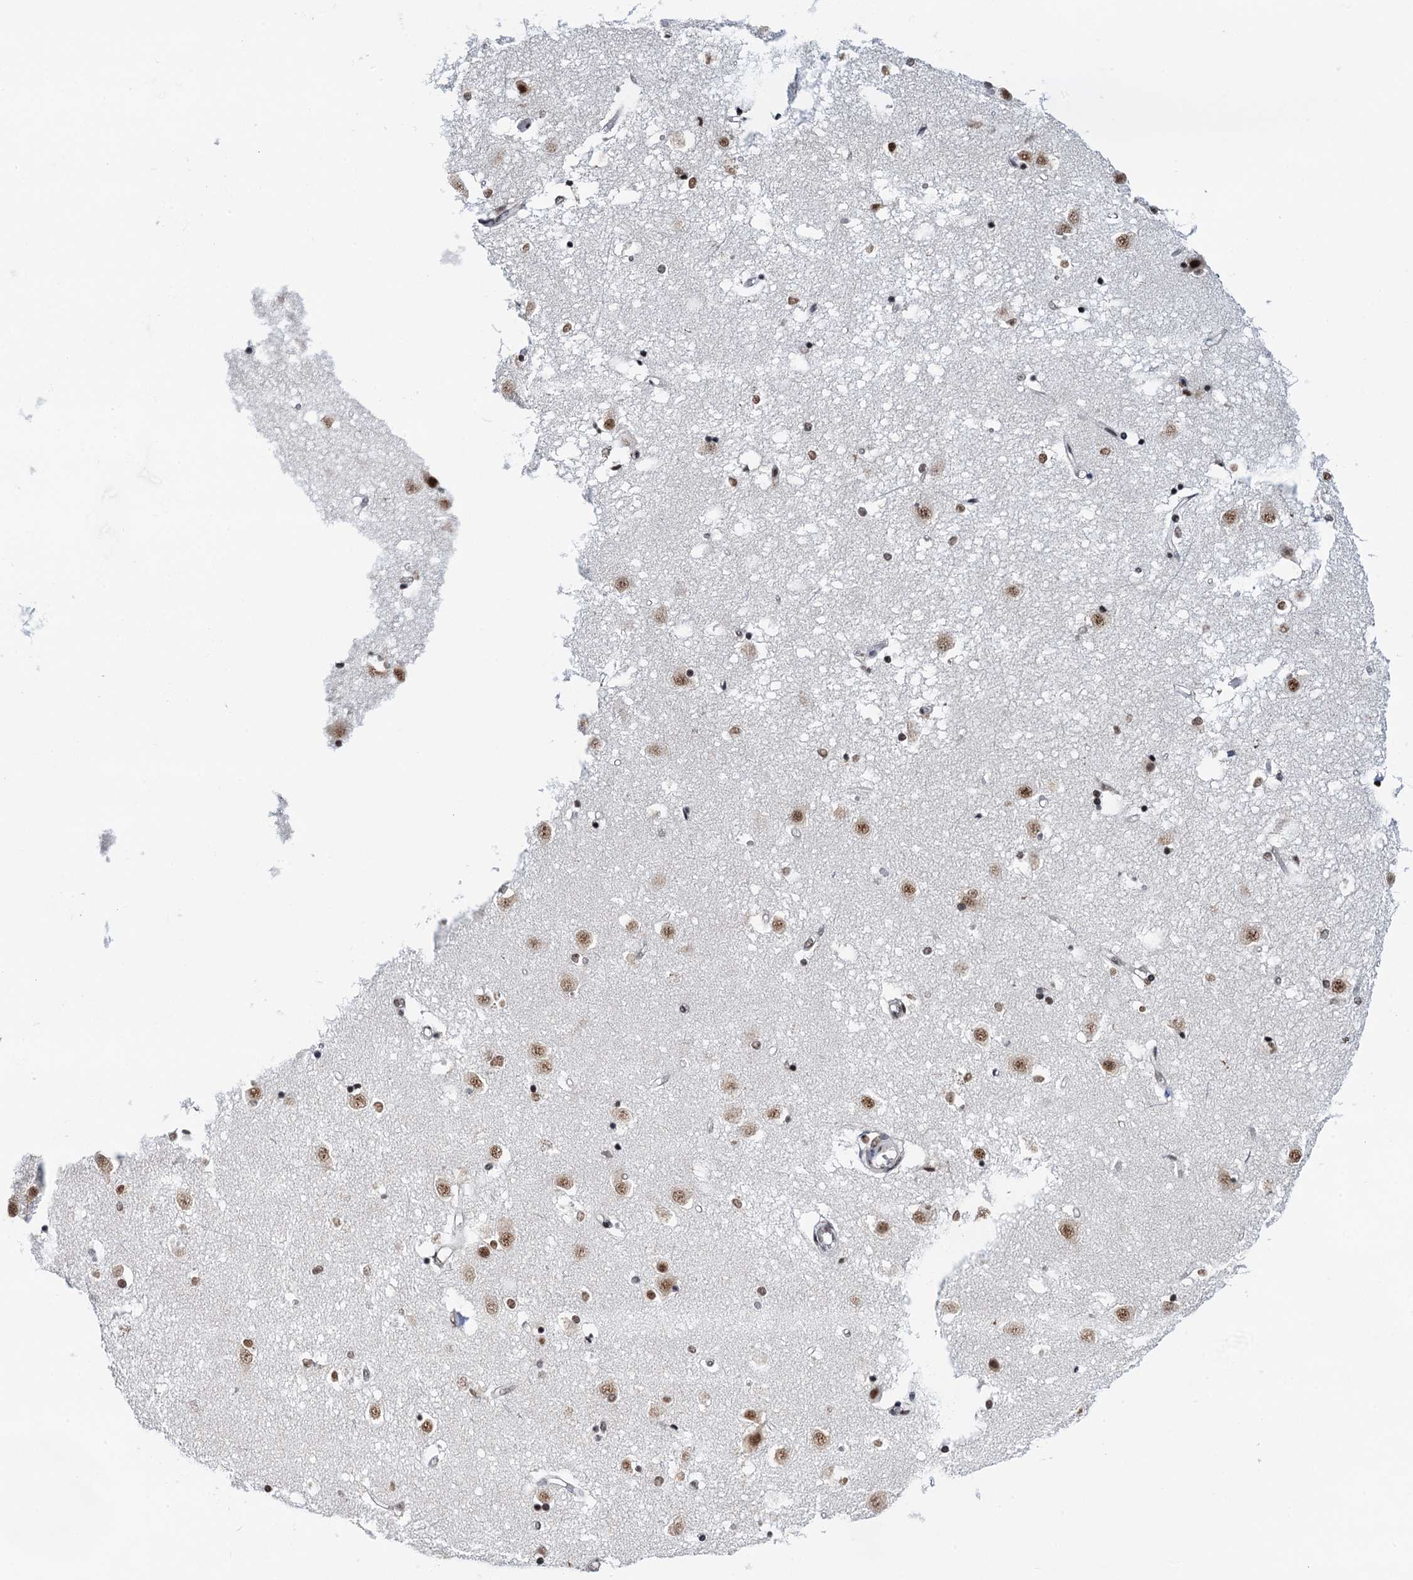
{"staining": {"intensity": "moderate", "quantity": "<25%", "location": "nuclear"}, "tissue": "caudate", "cell_type": "Glial cells", "image_type": "normal", "snomed": [{"axis": "morphology", "description": "Normal tissue, NOS"}, {"axis": "topography", "description": "Lateral ventricle wall"}], "caption": "Immunohistochemical staining of benign human caudate displays moderate nuclear protein positivity in about <25% of glial cells. (brown staining indicates protein expression, while blue staining denotes nuclei).", "gene": "ZNF609", "patient": {"sex": "male", "age": 45}}